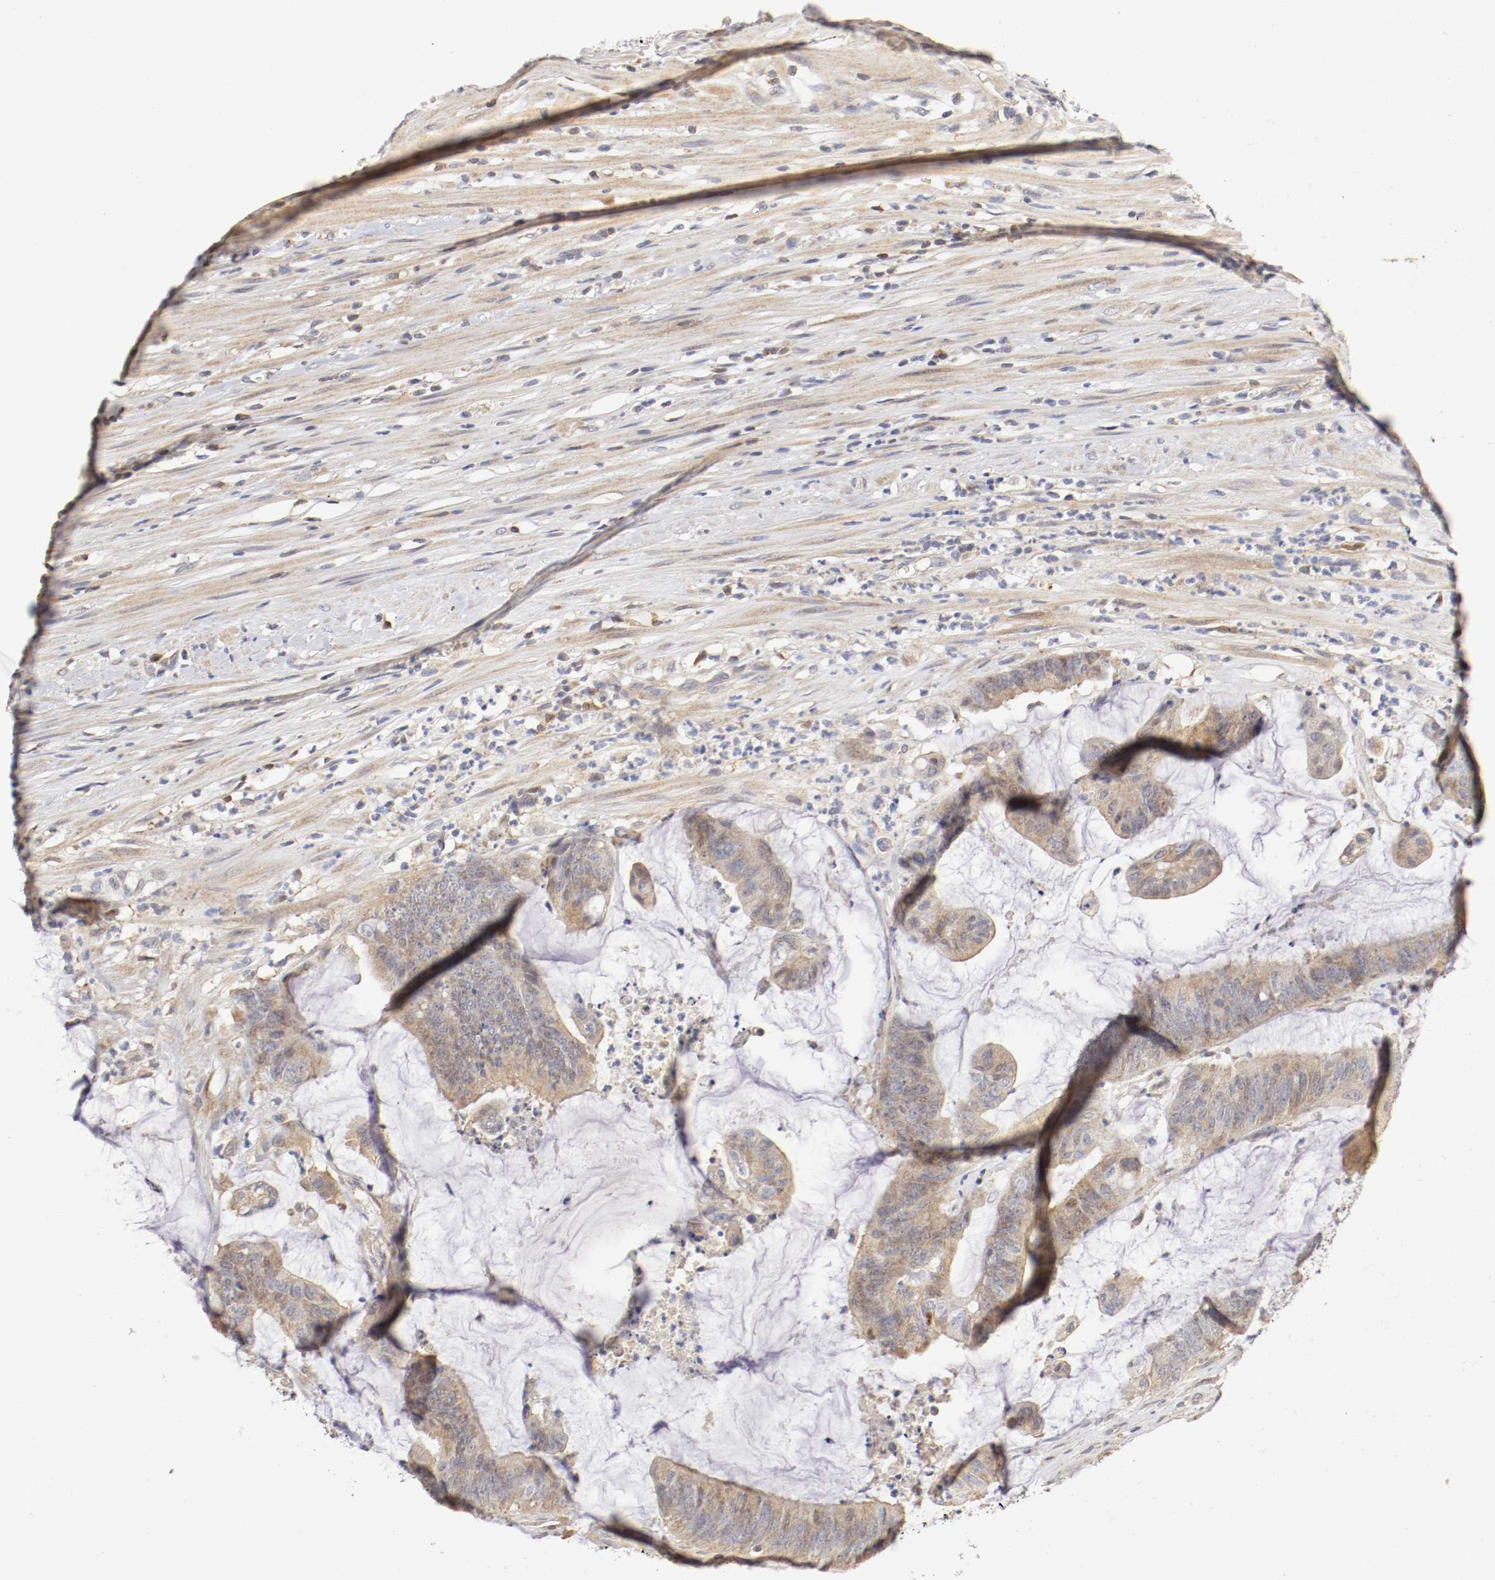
{"staining": {"intensity": "weak", "quantity": ">75%", "location": "cytoplasmic/membranous"}, "tissue": "colorectal cancer", "cell_type": "Tumor cells", "image_type": "cancer", "snomed": [{"axis": "morphology", "description": "Adenocarcinoma, NOS"}, {"axis": "topography", "description": "Rectum"}], "caption": "Human colorectal cancer (adenocarcinoma) stained for a protein (brown) displays weak cytoplasmic/membranous positive expression in approximately >75% of tumor cells.", "gene": "CDK6", "patient": {"sex": "female", "age": 66}}